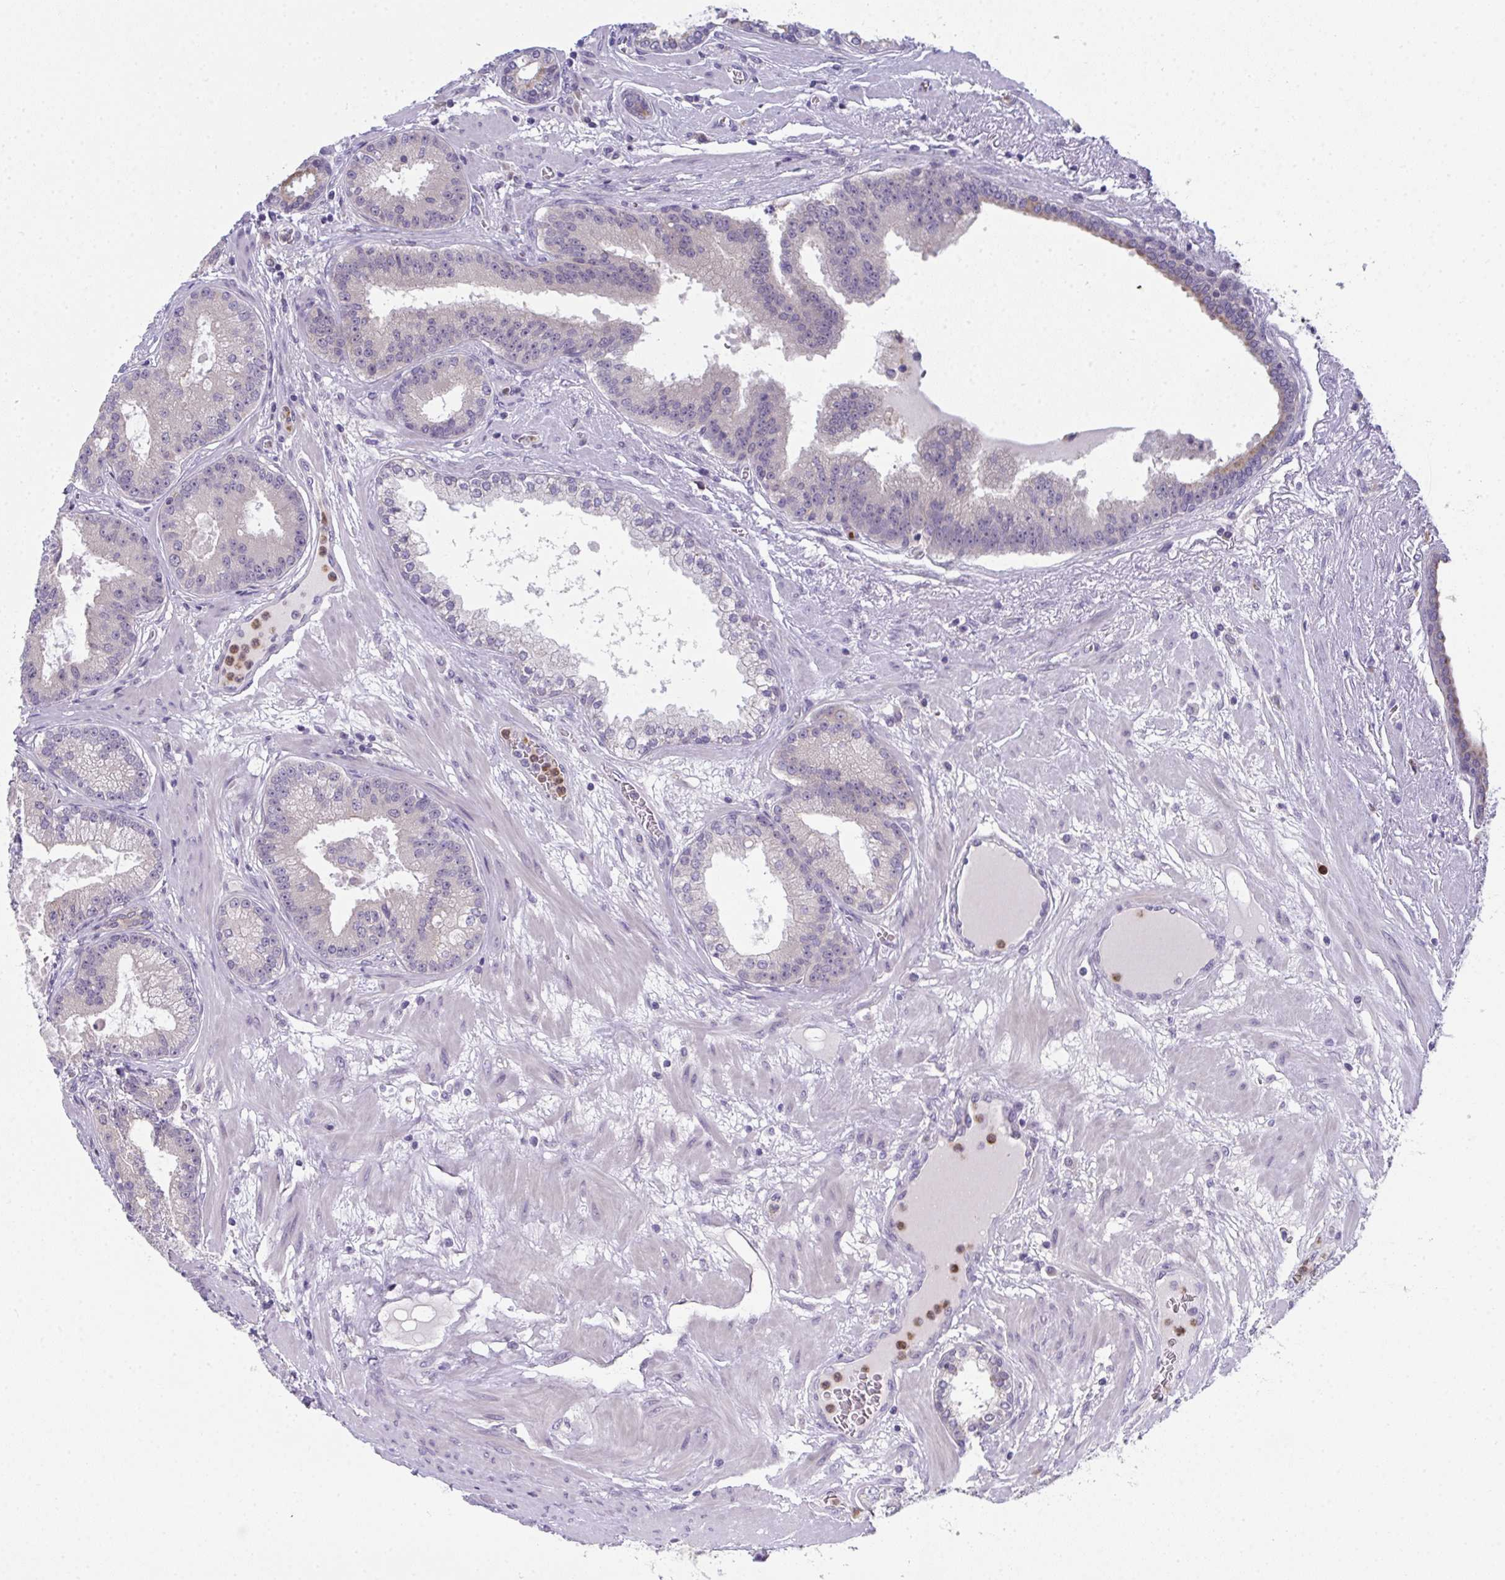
{"staining": {"intensity": "negative", "quantity": "none", "location": "none"}, "tissue": "prostate cancer", "cell_type": "Tumor cells", "image_type": "cancer", "snomed": [{"axis": "morphology", "description": "Adenocarcinoma, High grade"}, {"axis": "topography", "description": "Prostate"}], "caption": "Tumor cells are negative for protein expression in human prostate cancer.", "gene": "RIOK1", "patient": {"sex": "male", "age": 65}}